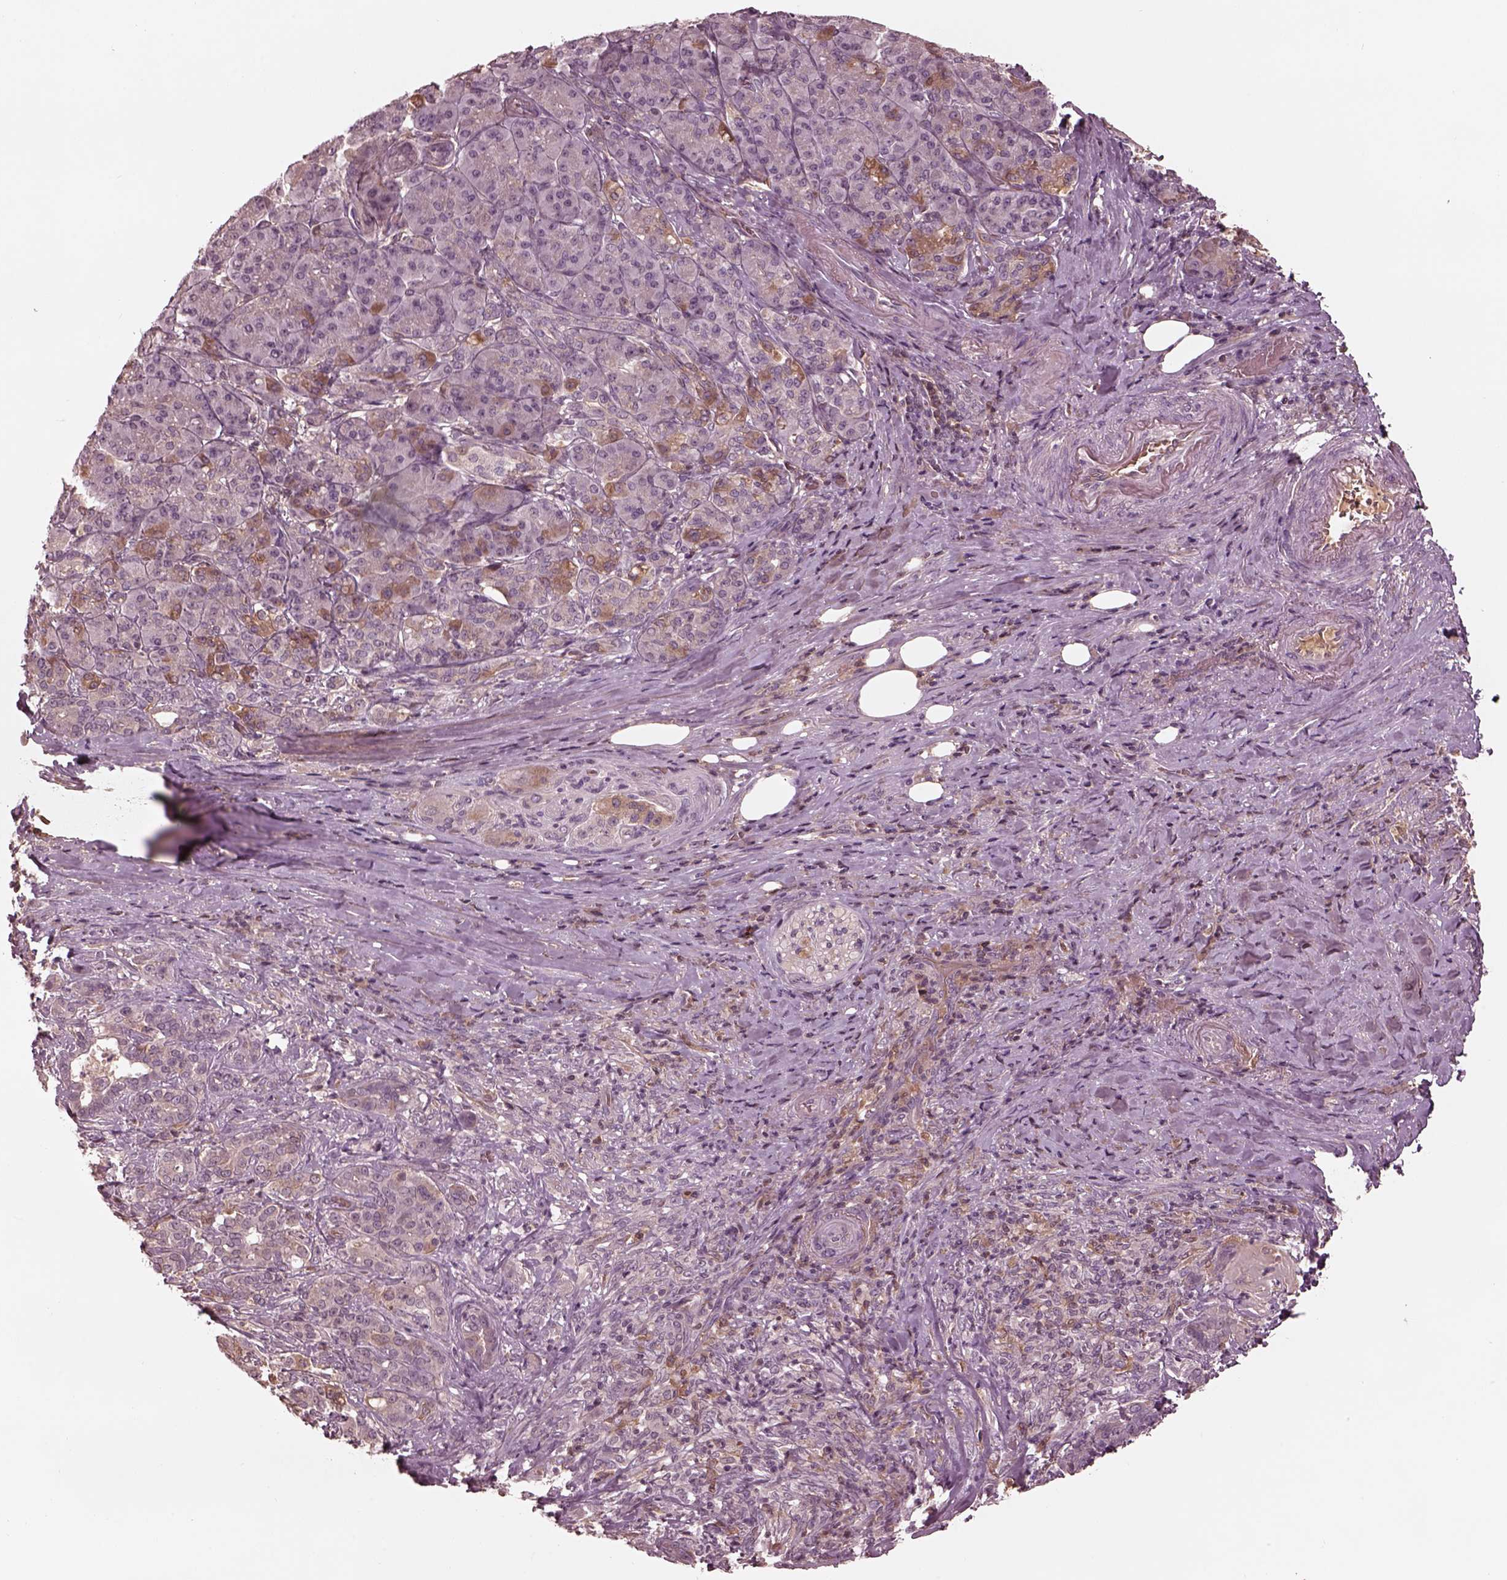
{"staining": {"intensity": "weak", "quantity": "<25%", "location": "cytoplasmic/membranous"}, "tissue": "pancreatic cancer", "cell_type": "Tumor cells", "image_type": "cancer", "snomed": [{"axis": "morphology", "description": "Normal tissue, NOS"}, {"axis": "morphology", "description": "Inflammation, NOS"}, {"axis": "morphology", "description": "Adenocarcinoma, NOS"}, {"axis": "topography", "description": "Pancreas"}], "caption": "Pancreatic cancer was stained to show a protein in brown. There is no significant positivity in tumor cells.", "gene": "TF", "patient": {"sex": "male", "age": 57}}